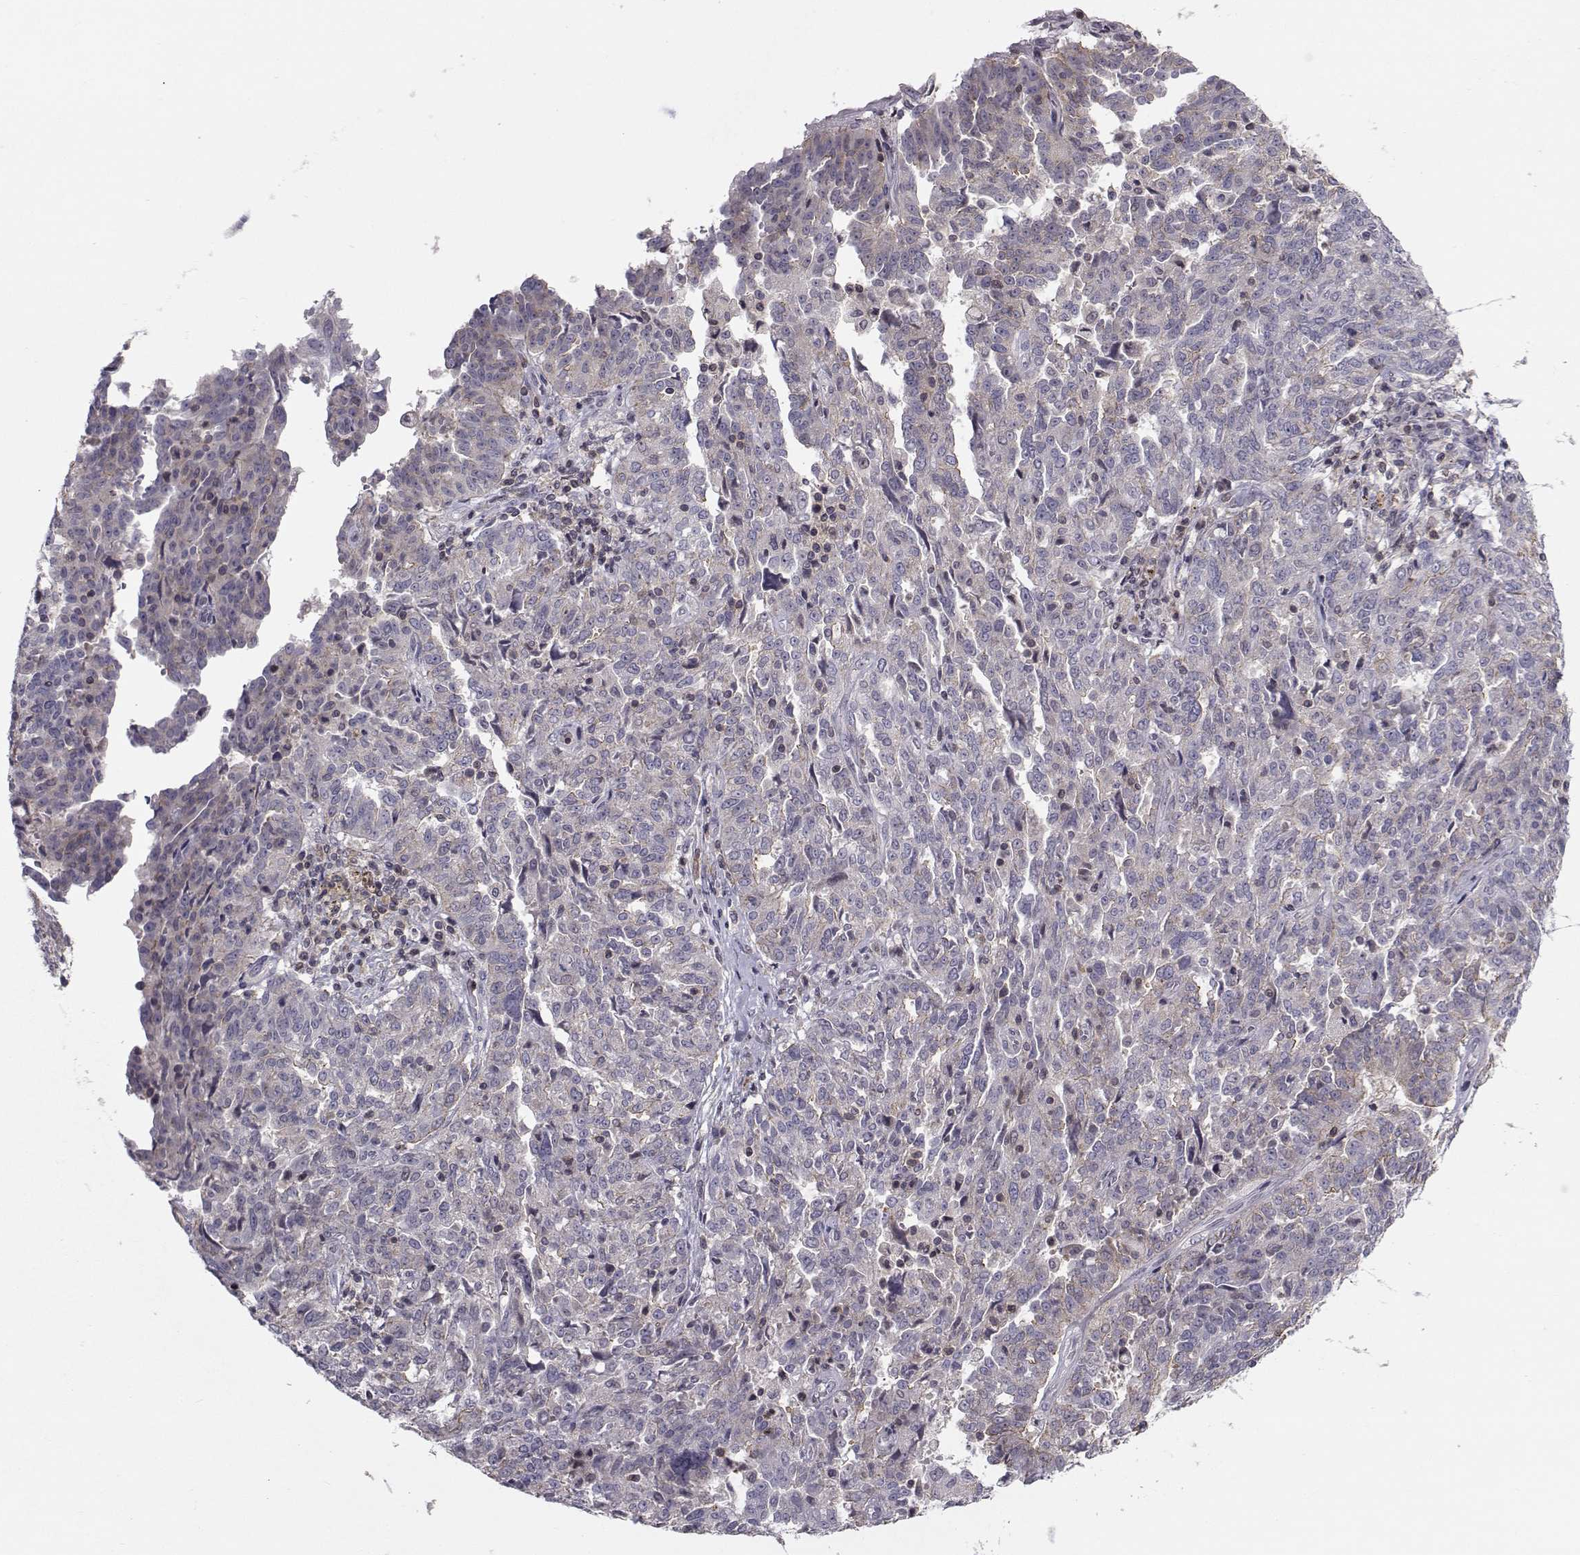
{"staining": {"intensity": "weak", "quantity": "<25%", "location": "cytoplasmic/membranous"}, "tissue": "ovarian cancer", "cell_type": "Tumor cells", "image_type": "cancer", "snomed": [{"axis": "morphology", "description": "Cystadenocarcinoma, serous, NOS"}, {"axis": "topography", "description": "Ovary"}], "caption": "Image shows no protein positivity in tumor cells of serous cystadenocarcinoma (ovarian) tissue.", "gene": "PCP4L1", "patient": {"sex": "female", "age": 67}}